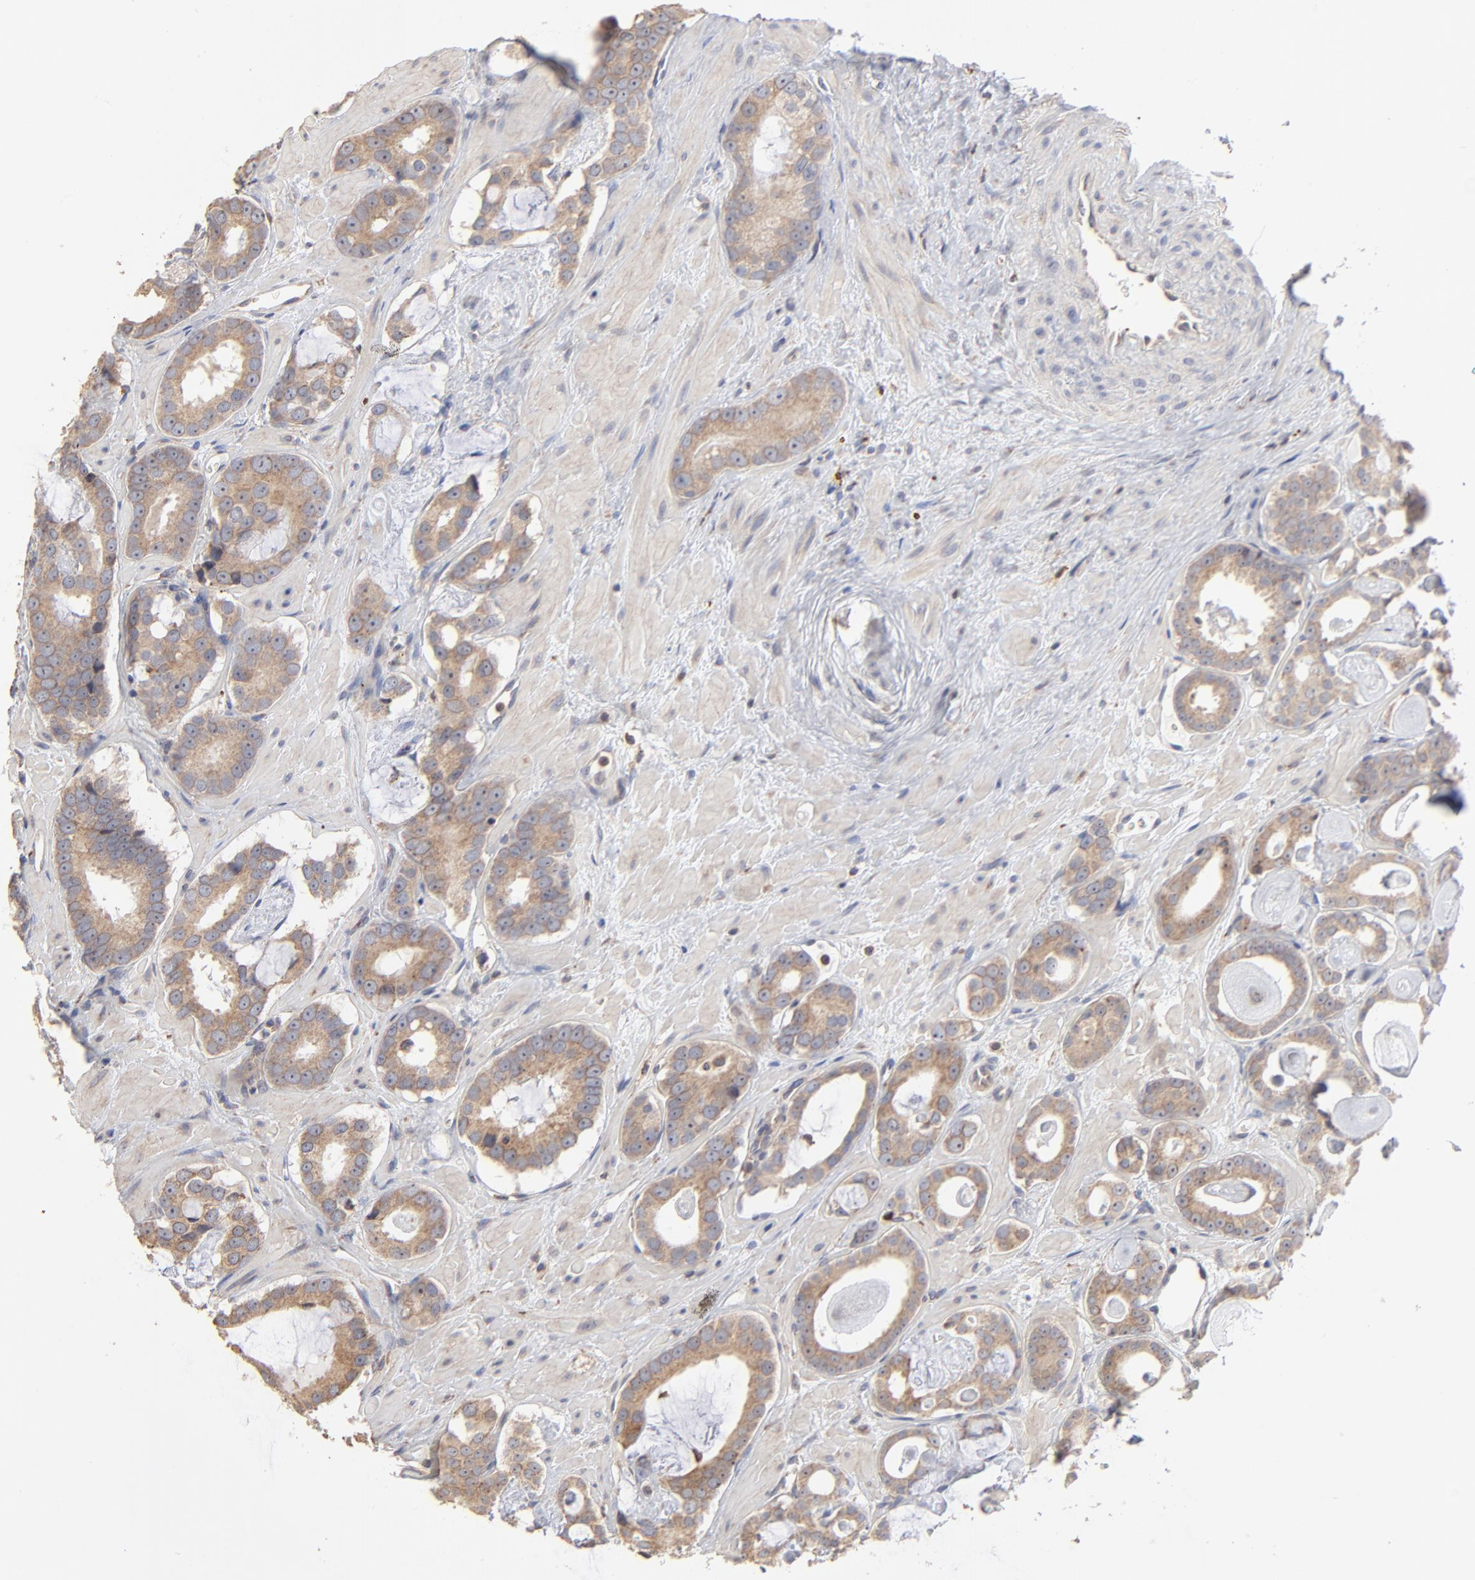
{"staining": {"intensity": "moderate", "quantity": ">75%", "location": "cytoplasmic/membranous"}, "tissue": "prostate cancer", "cell_type": "Tumor cells", "image_type": "cancer", "snomed": [{"axis": "morphology", "description": "Adenocarcinoma, Low grade"}, {"axis": "topography", "description": "Prostate"}], "caption": "The micrograph displays immunohistochemical staining of prostate cancer (adenocarcinoma (low-grade)). There is moderate cytoplasmic/membranous positivity is appreciated in approximately >75% of tumor cells.", "gene": "RNF213", "patient": {"sex": "male", "age": 57}}